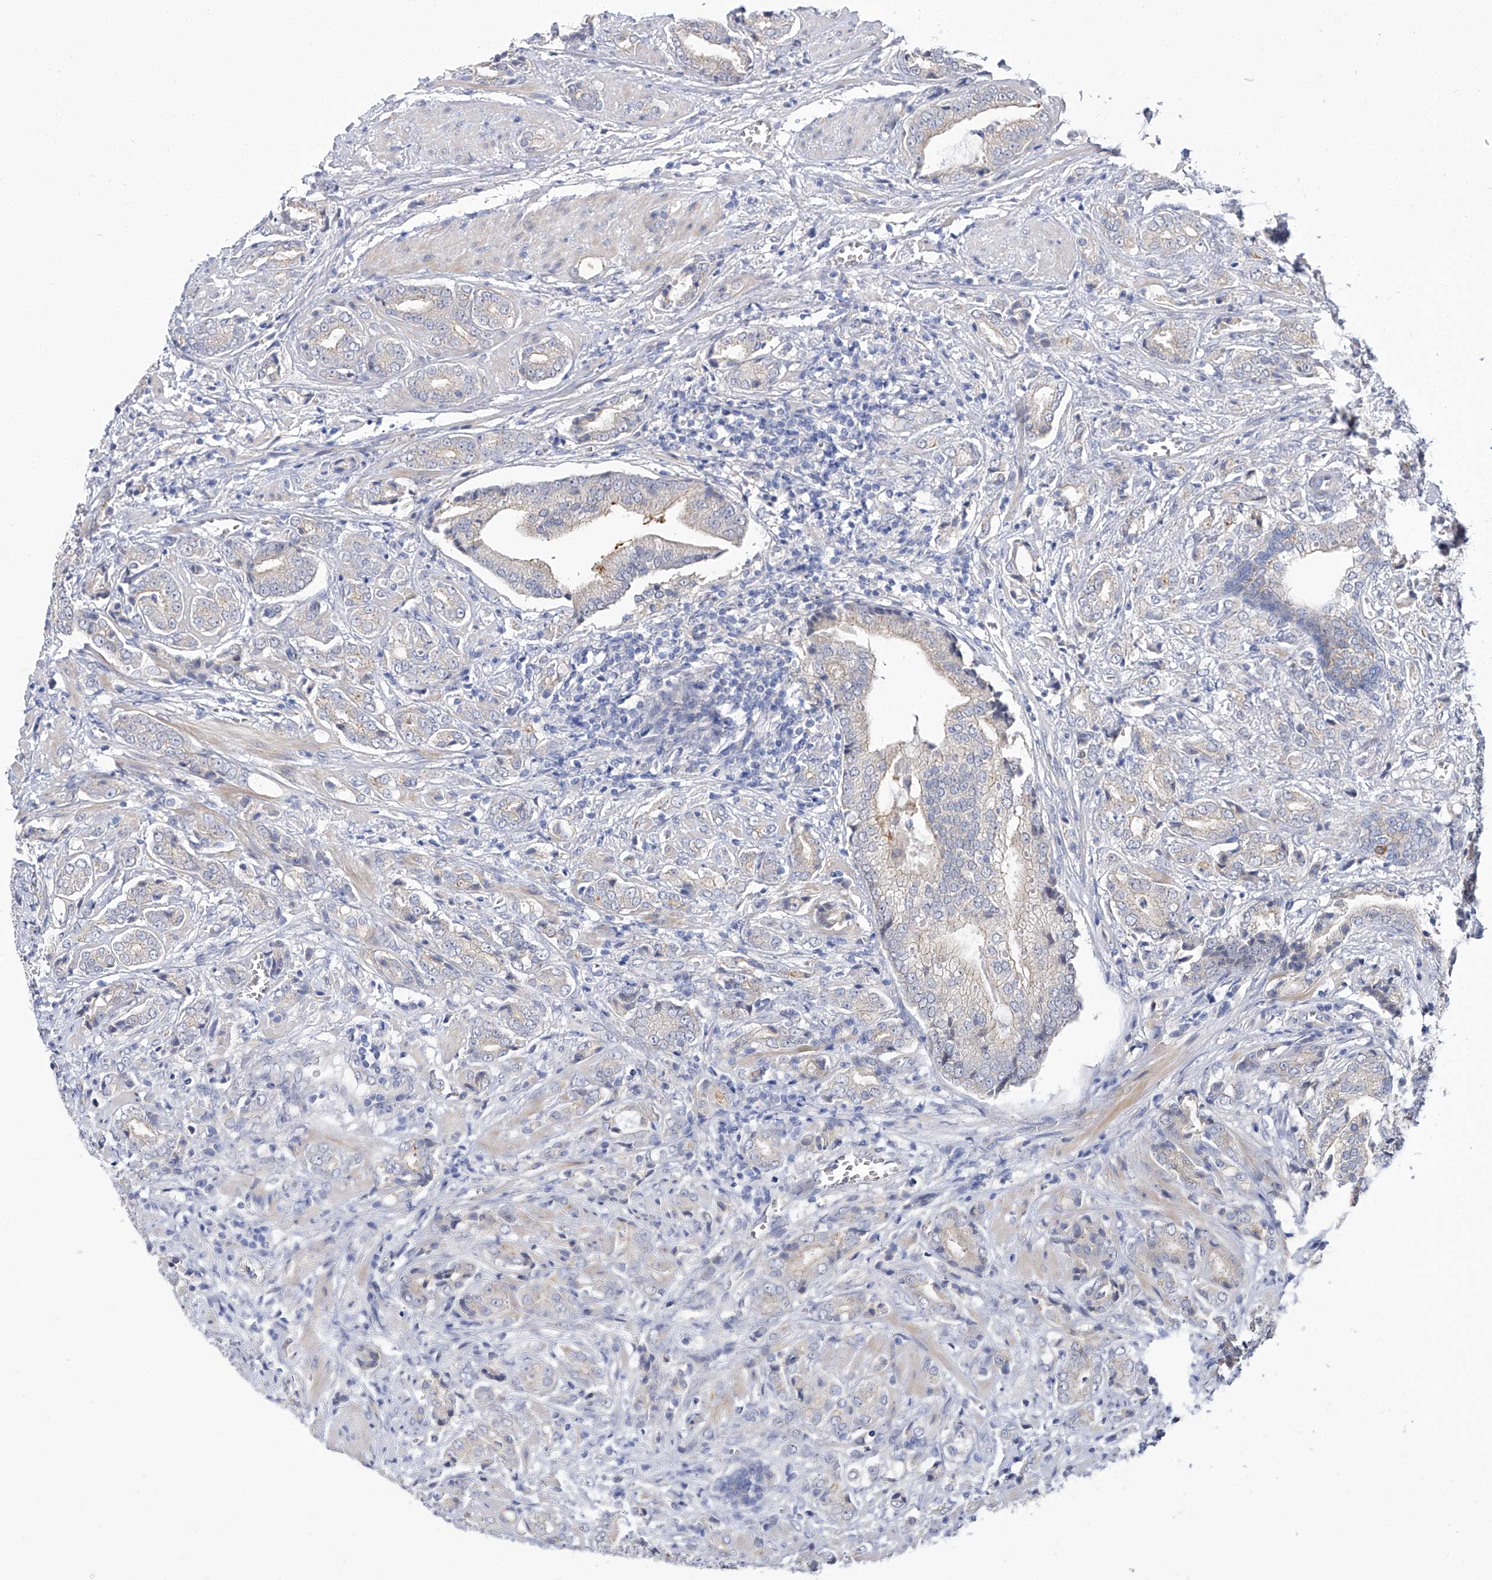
{"staining": {"intensity": "weak", "quantity": "<25%", "location": "cytoplasmic/membranous"}, "tissue": "prostate cancer", "cell_type": "Tumor cells", "image_type": "cancer", "snomed": [{"axis": "morphology", "description": "Adenocarcinoma, High grade"}, {"axis": "topography", "description": "Prostate"}], "caption": "Immunohistochemical staining of human prostate cancer (adenocarcinoma (high-grade)) shows no significant positivity in tumor cells.", "gene": "PARD3", "patient": {"sex": "male", "age": 57}}